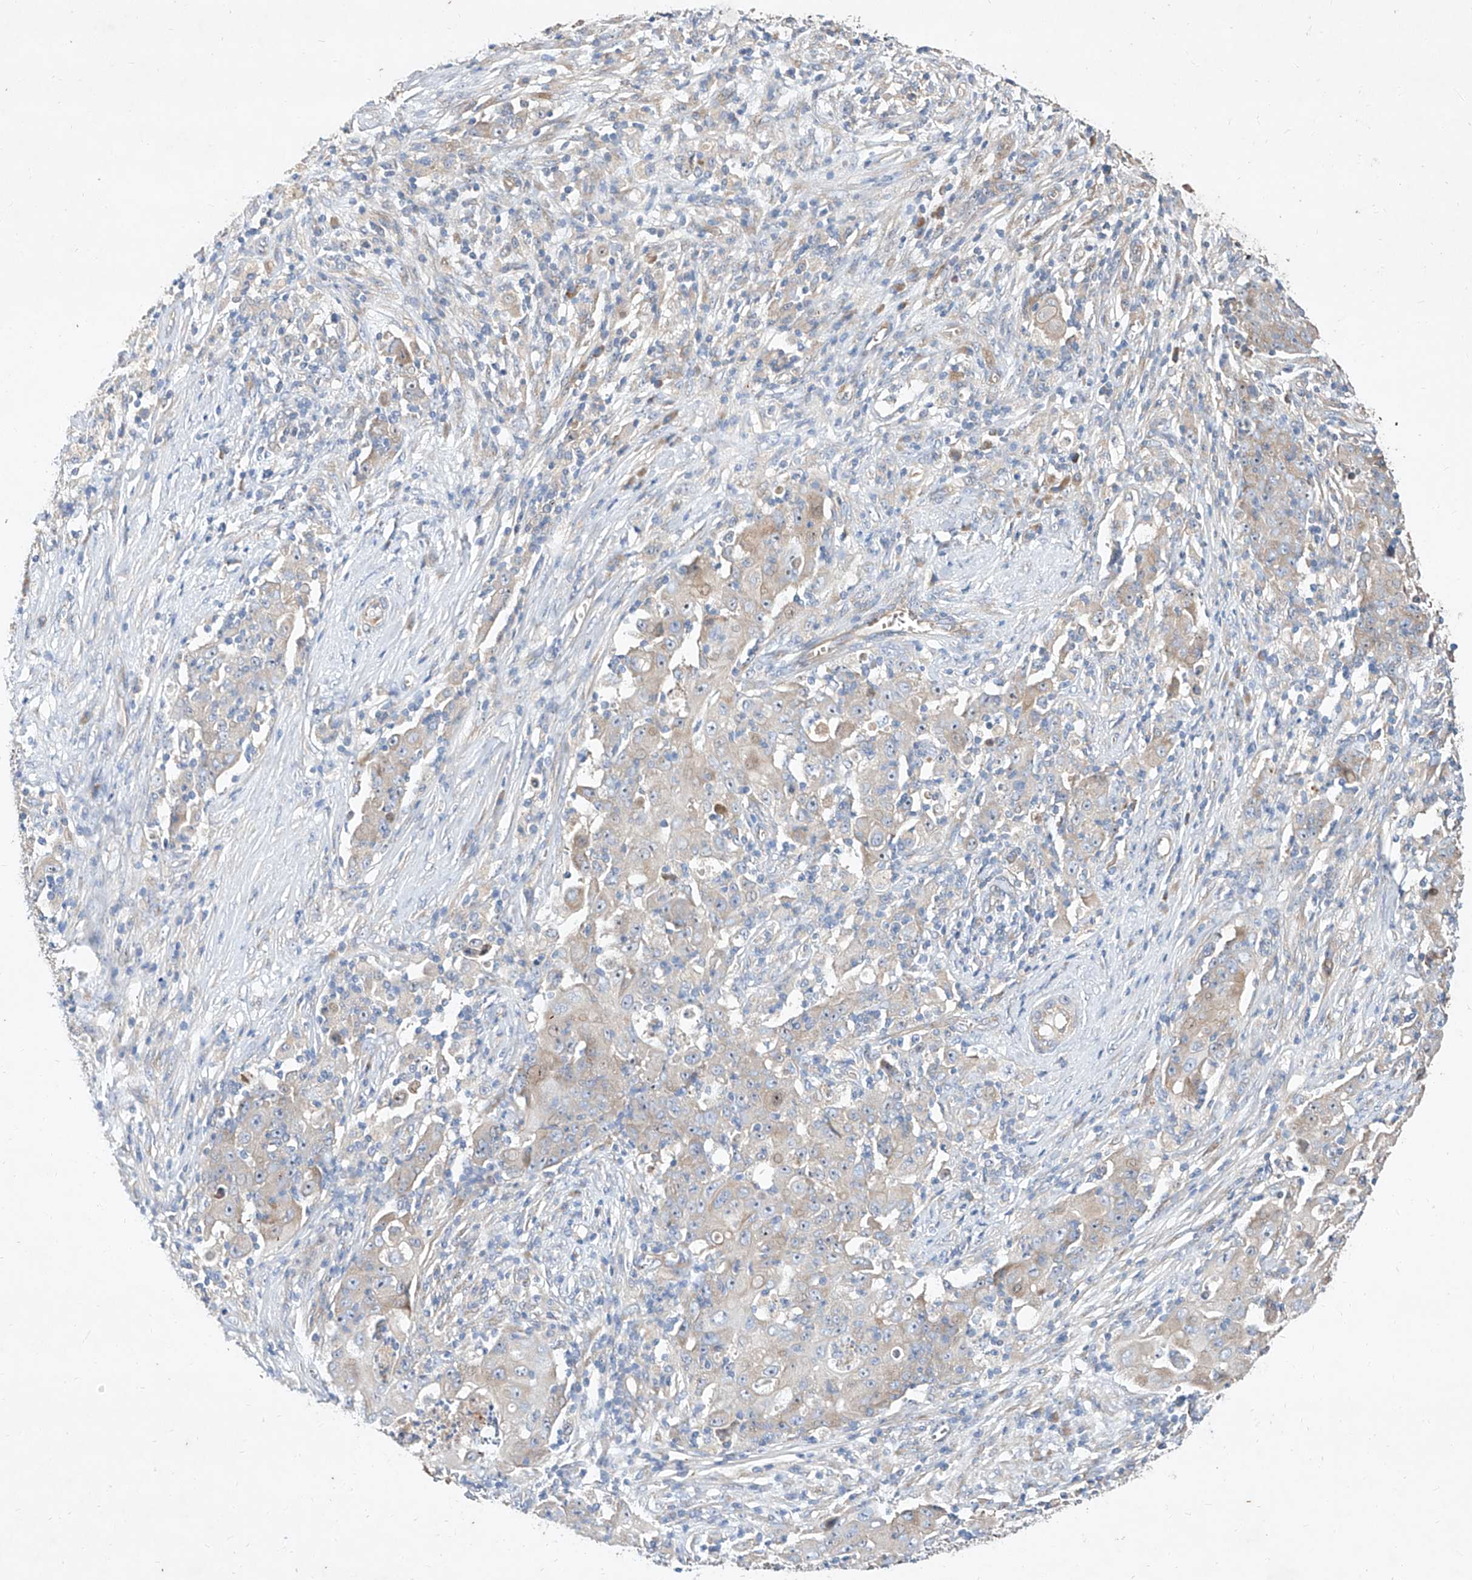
{"staining": {"intensity": "weak", "quantity": "<25%", "location": "cytoplasmic/membranous"}, "tissue": "ovarian cancer", "cell_type": "Tumor cells", "image_type": "cancer", "snomed": [{"axis": "morphology", "description": "Carcinoma, endometroid"}, {"axis": "topography", "description": "Ovary"}], "caption": "Ovarian endometroid carcinoma was stained to show a protein in brown. There is no significant expression in tumor cells. (Immunohistochemistry (ihc), brightfield microscopy, high magnification).", "gene": "DIRAS3", "patient": {"sex": "female", "age": 42}}